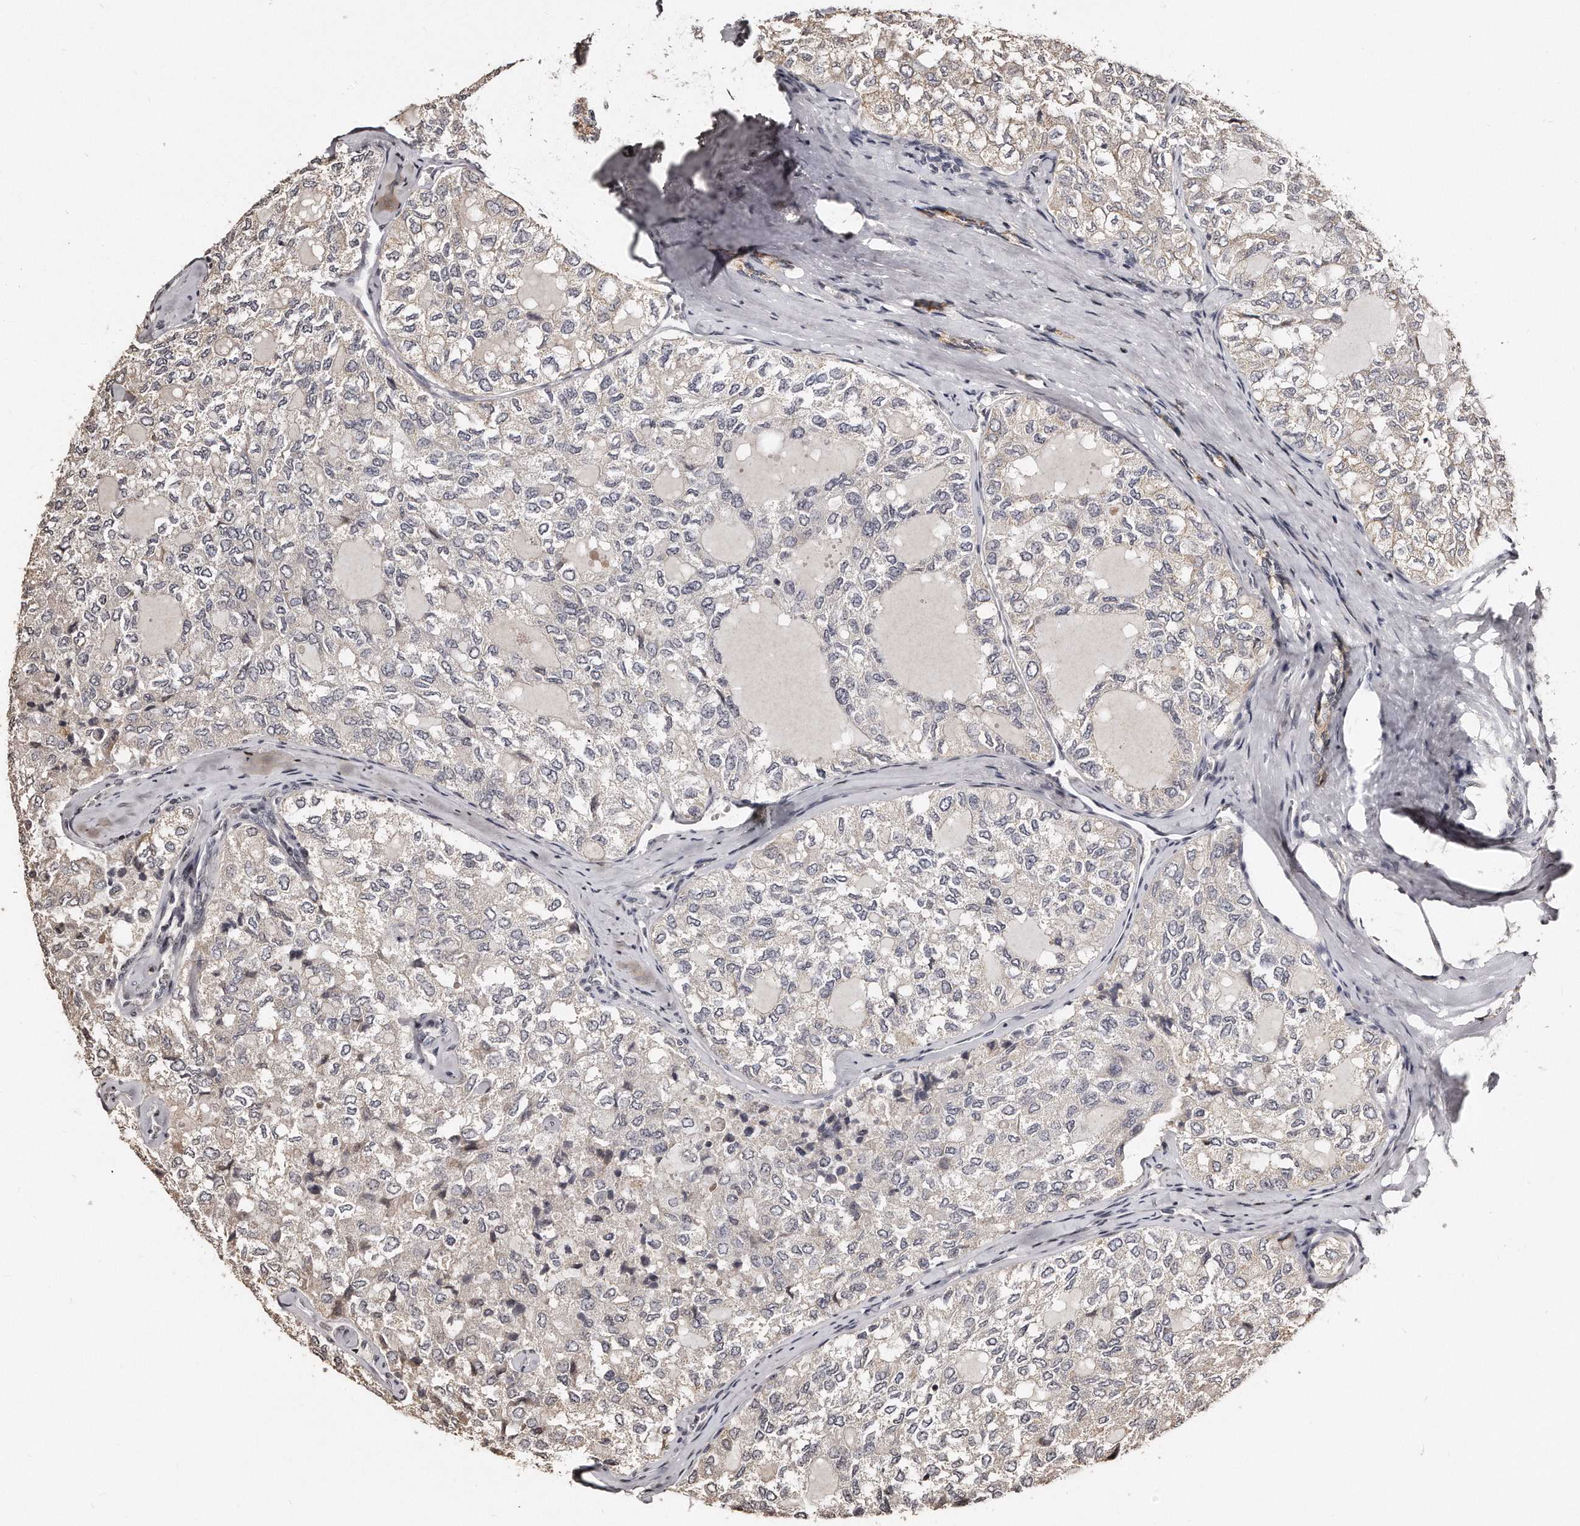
{"staining": {"intensity": "negative", "quantity": "none", "location": "none"}, "tissue": "thyroid cancer", "cell_type": "Tumor cells", "image_type": "cancer", "snomed": [{"axis": "morphology", "description": "Follicular adenoma carcinoma, NOS"}, {"axis": "topography", "description": "Thyroid gland"}], "caption": "Immunohistochemistry photomicrograph of human thyroid cancer (follicular adenoma carcinoma) stained for a protein (brown), which demonstrates no staining in tumor cells.", "gene": "TSHR", "patient": {"sex": "male", "age": 75}}